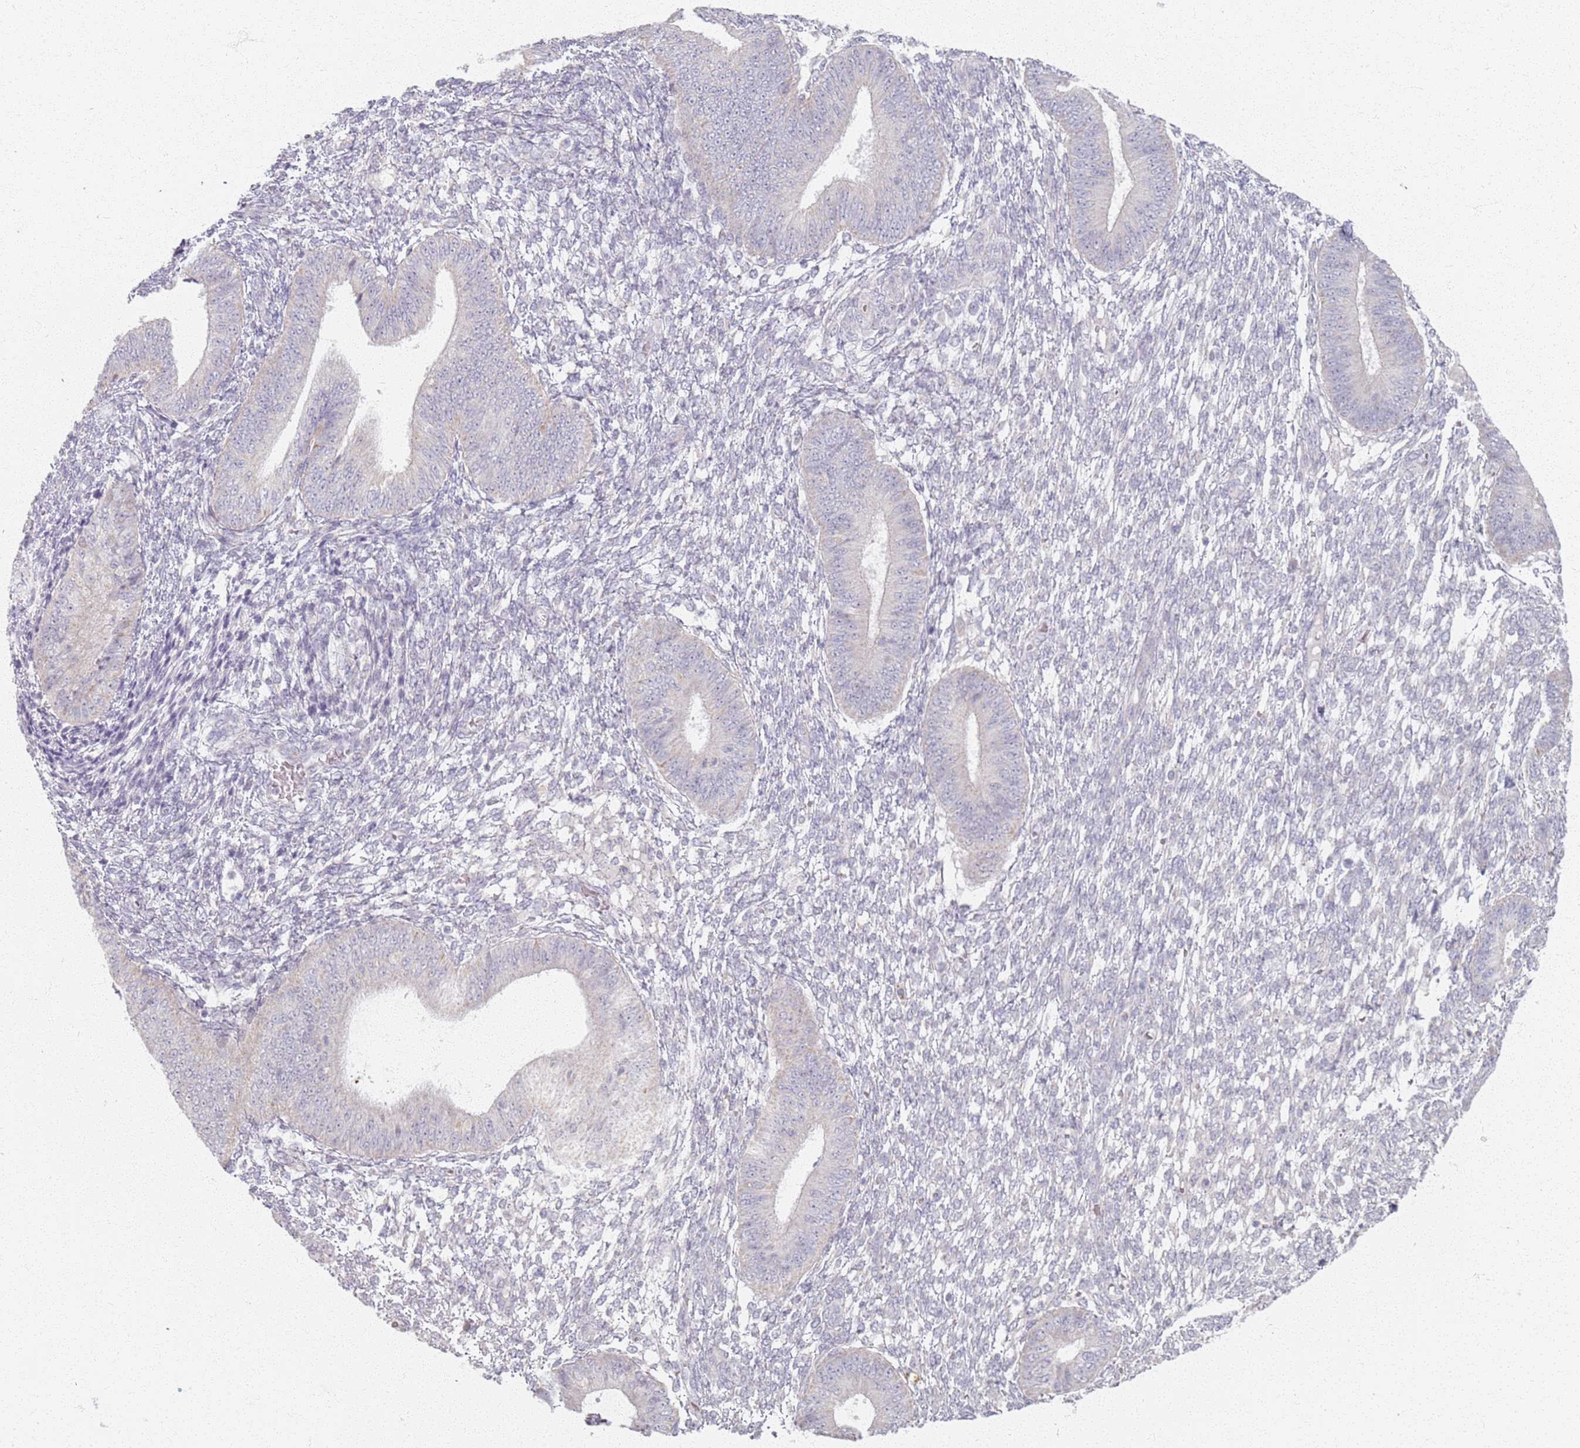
{"staining": {"intensity": "negative", "quantity": "none", "location": "none"}, "tissue": "endometrium", "cell_type": "Cells in endometrial stroma", "image_type": "normal", "snomed": [{"axis": "morphology", "description": "Normal tissue, NOS"}, {"axis": "topography", "description": "Endometrium"}], "caption": "Endometrium stained for a protein using immunohistochemistry (IHC) displays no staining cells in endometrial stroma.", "gene": "PKD2L2", "patient": {"sex": "female", "age": 49}}